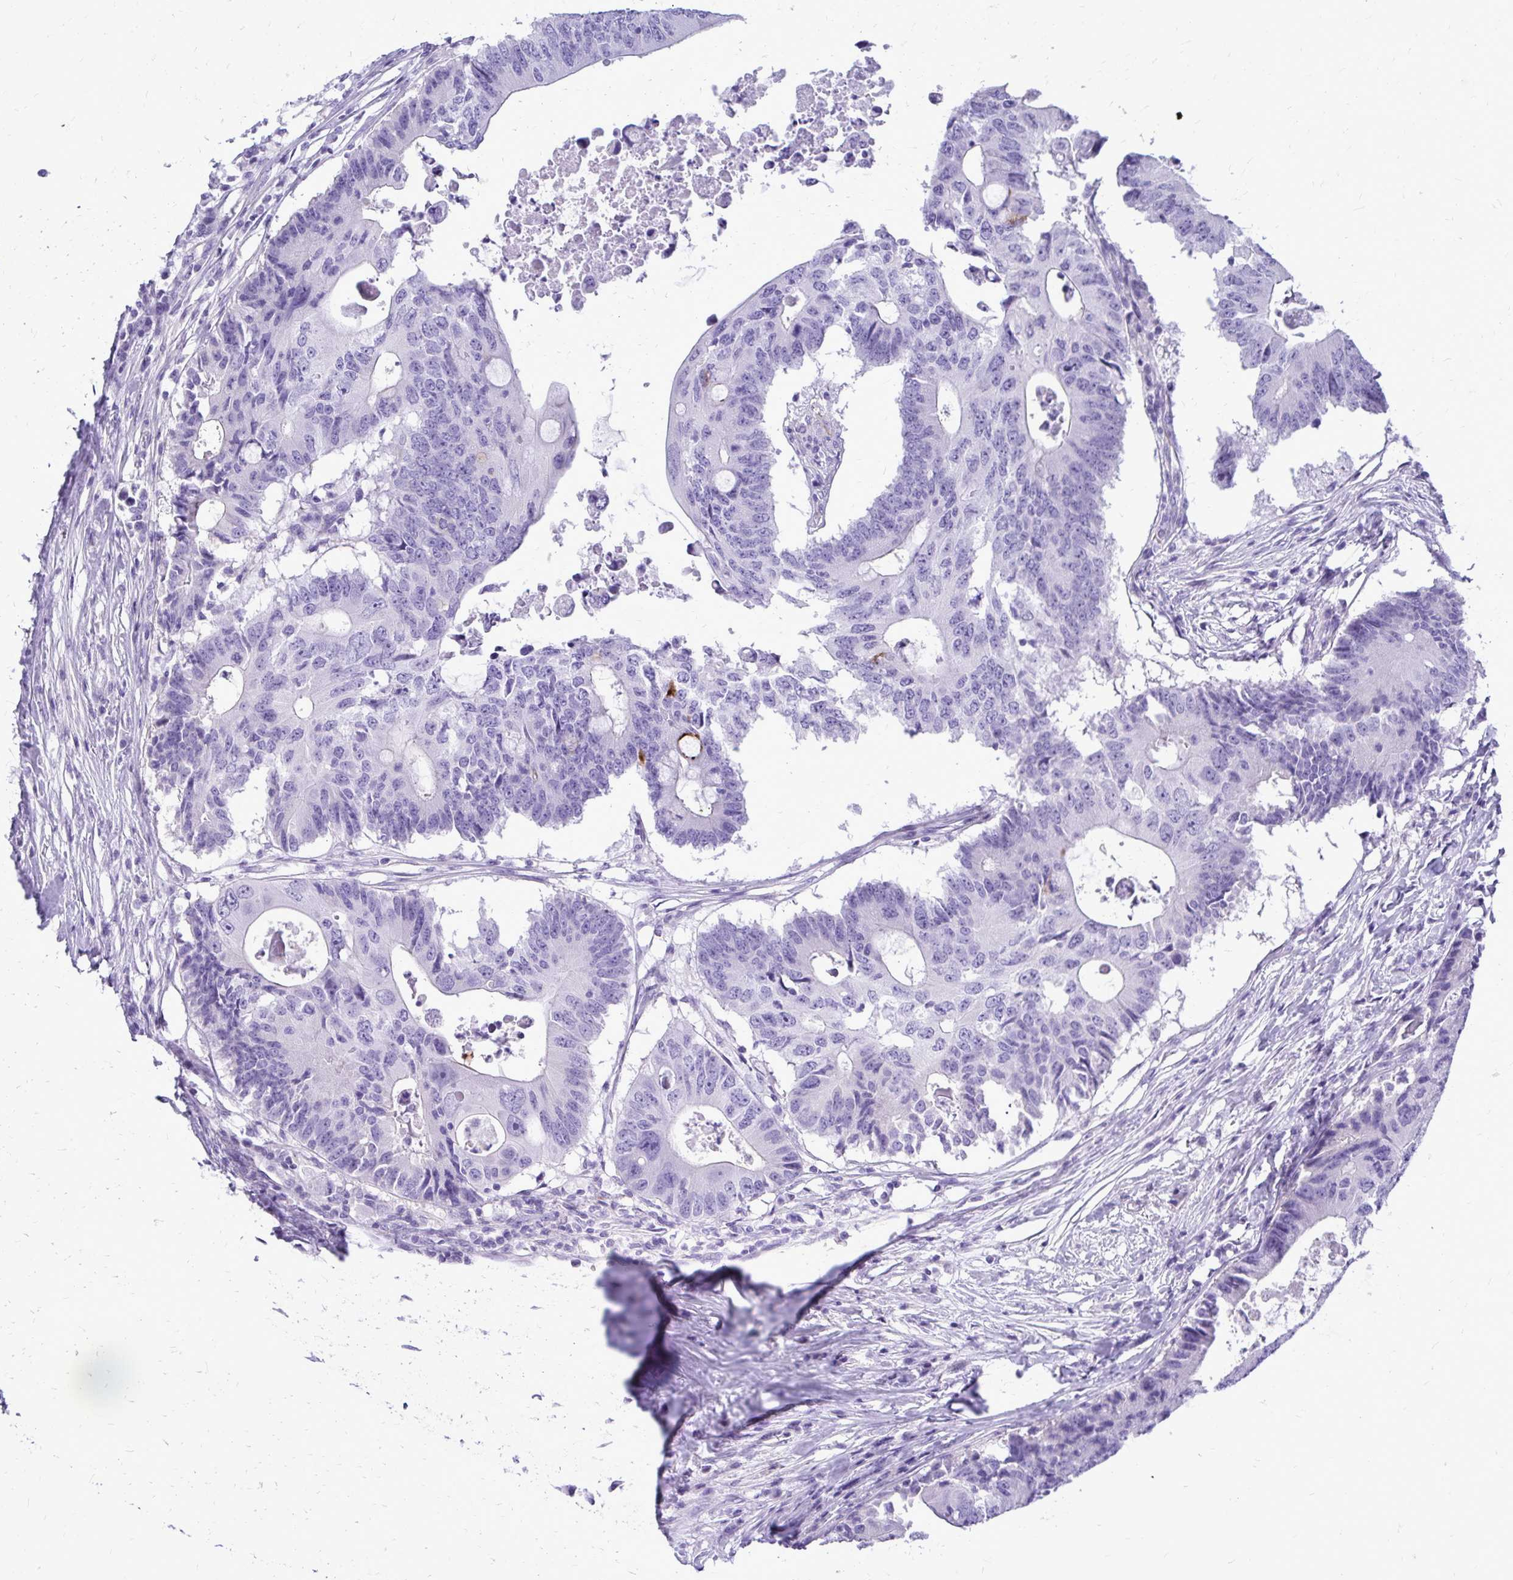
{"staining": {"intensity": "negative", "quantity": "none", "location": "none"}, "tissue": "colorectal cancer", "cell_type": "Tumor cells", "image_type": "cancer", "snomed": [{"axis": "morphology", "description": "Adenocarcinoma, NOS"}, {"axis": "topography", "description": "Colon"}], "caption": "DAB immunohistochemical staining of colorectal adenocarcinoma displays no significant expression in tumor cells.", "gene": "PELI3", "patient": {"sex": "male", "age": 71}}